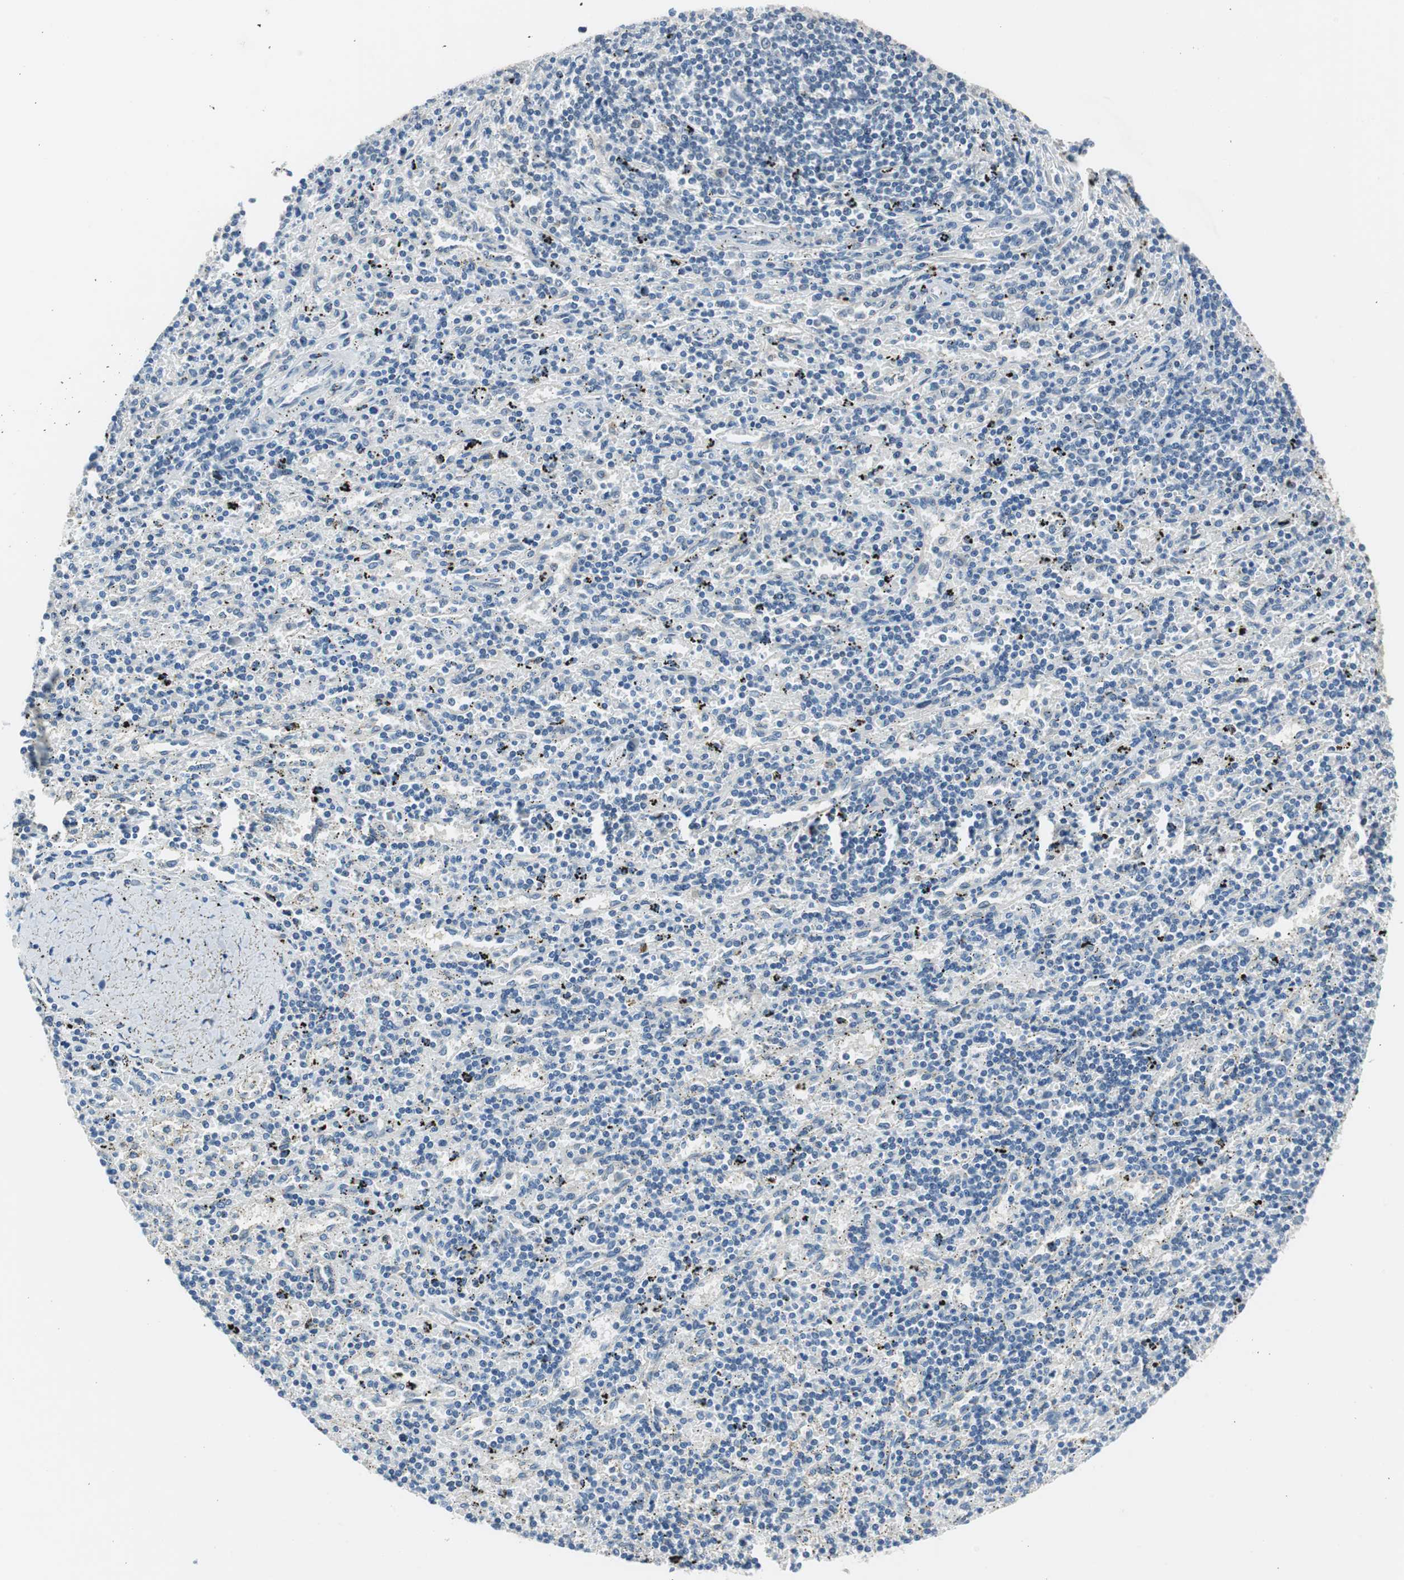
{"staining": {"intensity": "negative", "quantity": "none", "location": "none"}, "tissue": "lymphoma", "cell_type": "Tumor cells", "image_type": "cancer", "snomed": [{"axis": "morphology", "description": "Malignant lymphoma, non-Hodgkin's type, Low grade"}, {"axis": "topography", "description": "Spleen"}], "caption": "Immunohistochemical staining of human low-grade malignant lymphoma, non-Hodgkin's type exhibits no significant positivity in tumor cells.", "gene": "PLAA", "patient": {"sex": "male", "age": 76}}